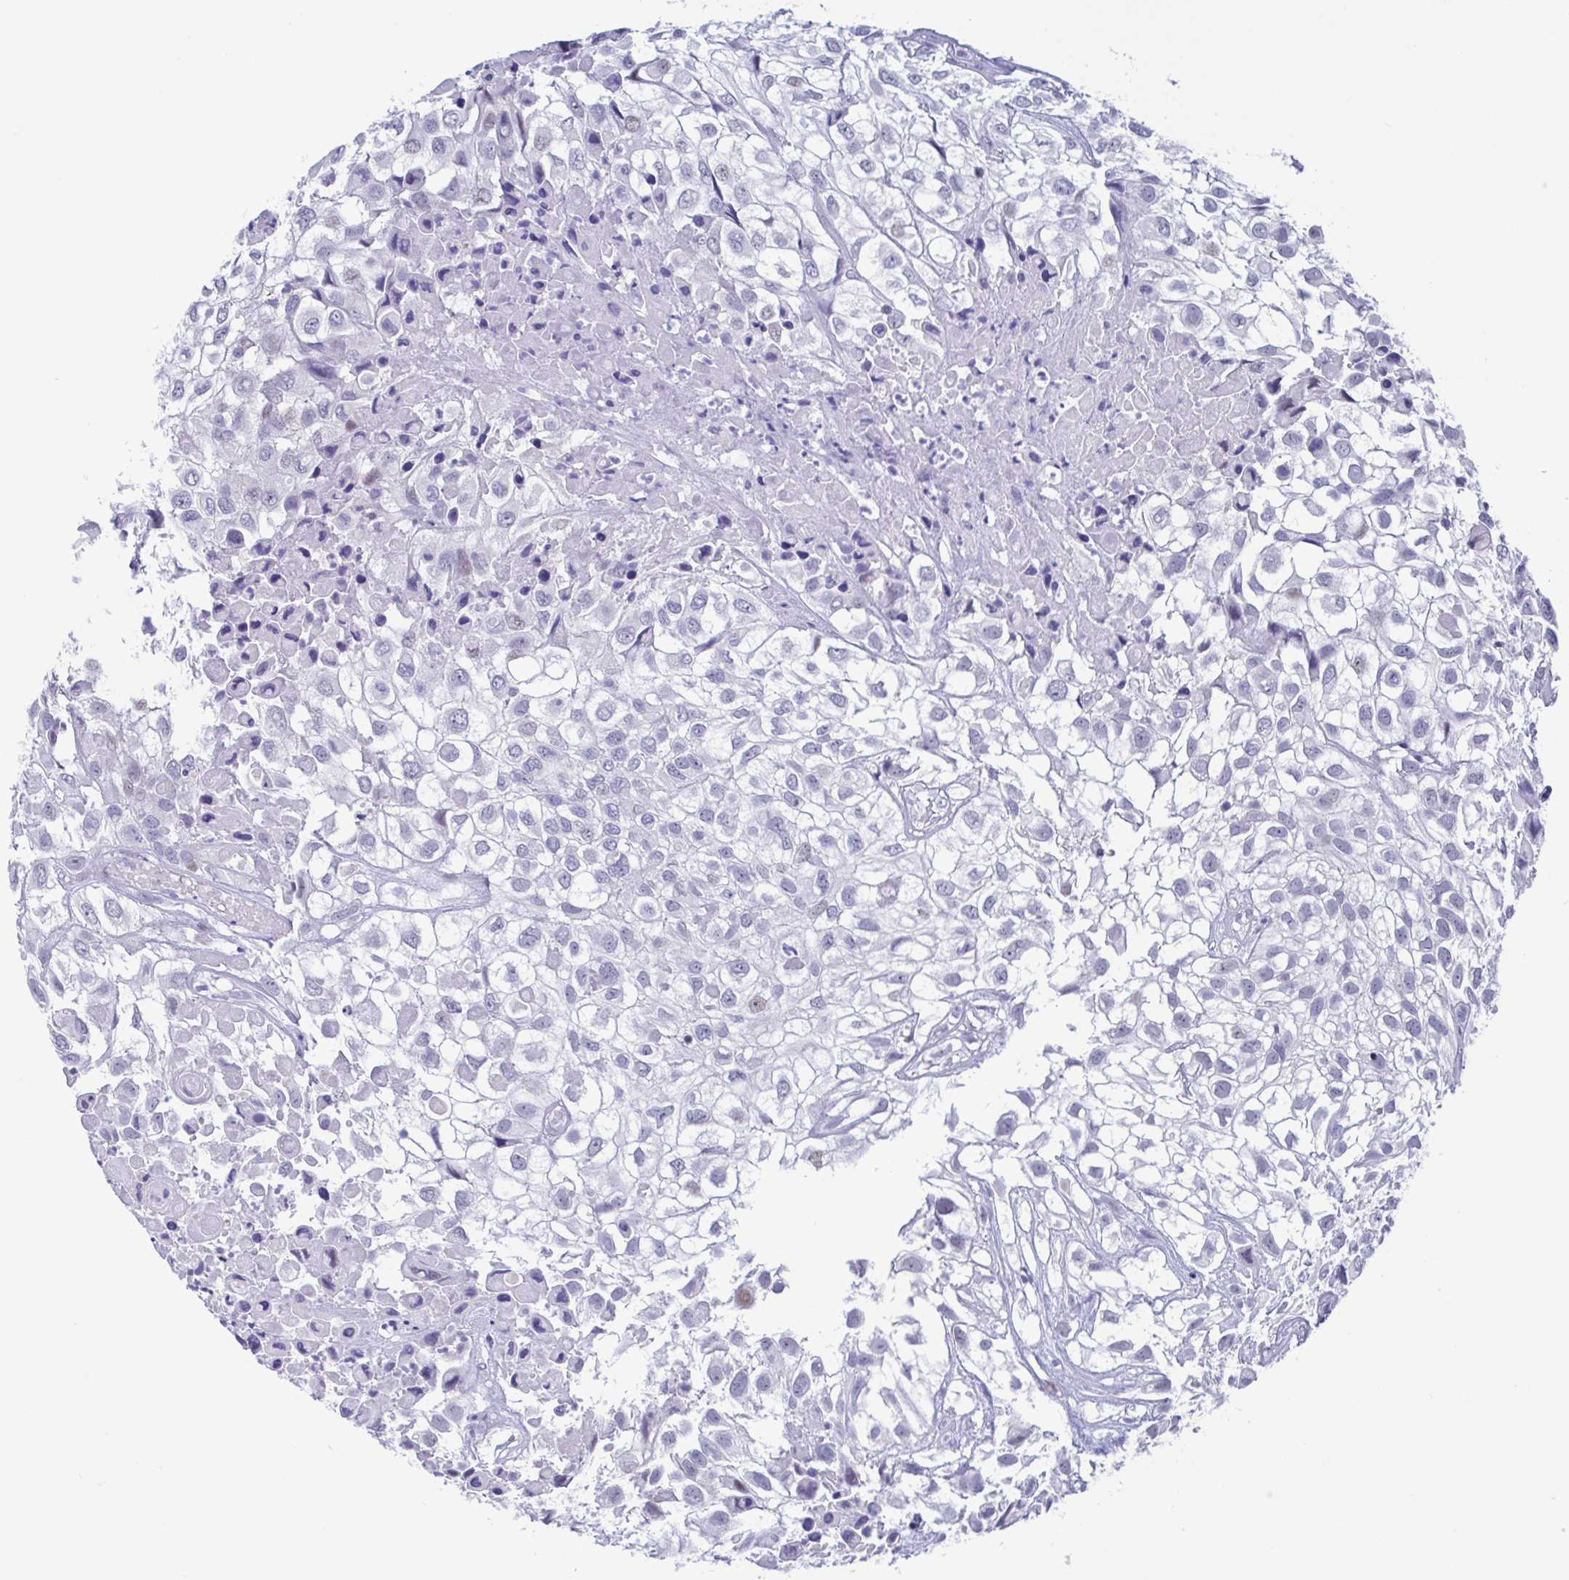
{"staining": {"intensity": "negative", "quantity": "none", "location": "none"}, "tissue": "urothelial cancer", "cell_type": "Tumor cells", "image_type": "cancer", "snomed": [{"axis": "morphology", "description": "Urothelial carcinoma, High grade"}, {"axis": "topography", "description": "Urinary bladder"}], "caption": "This is an immunohistochemistry (IHC) micrograph of urothelial cancer. There is no positivity in tumor cells.", "gene": "PERM1", "patient": {"sex": "male", "age": 56}}